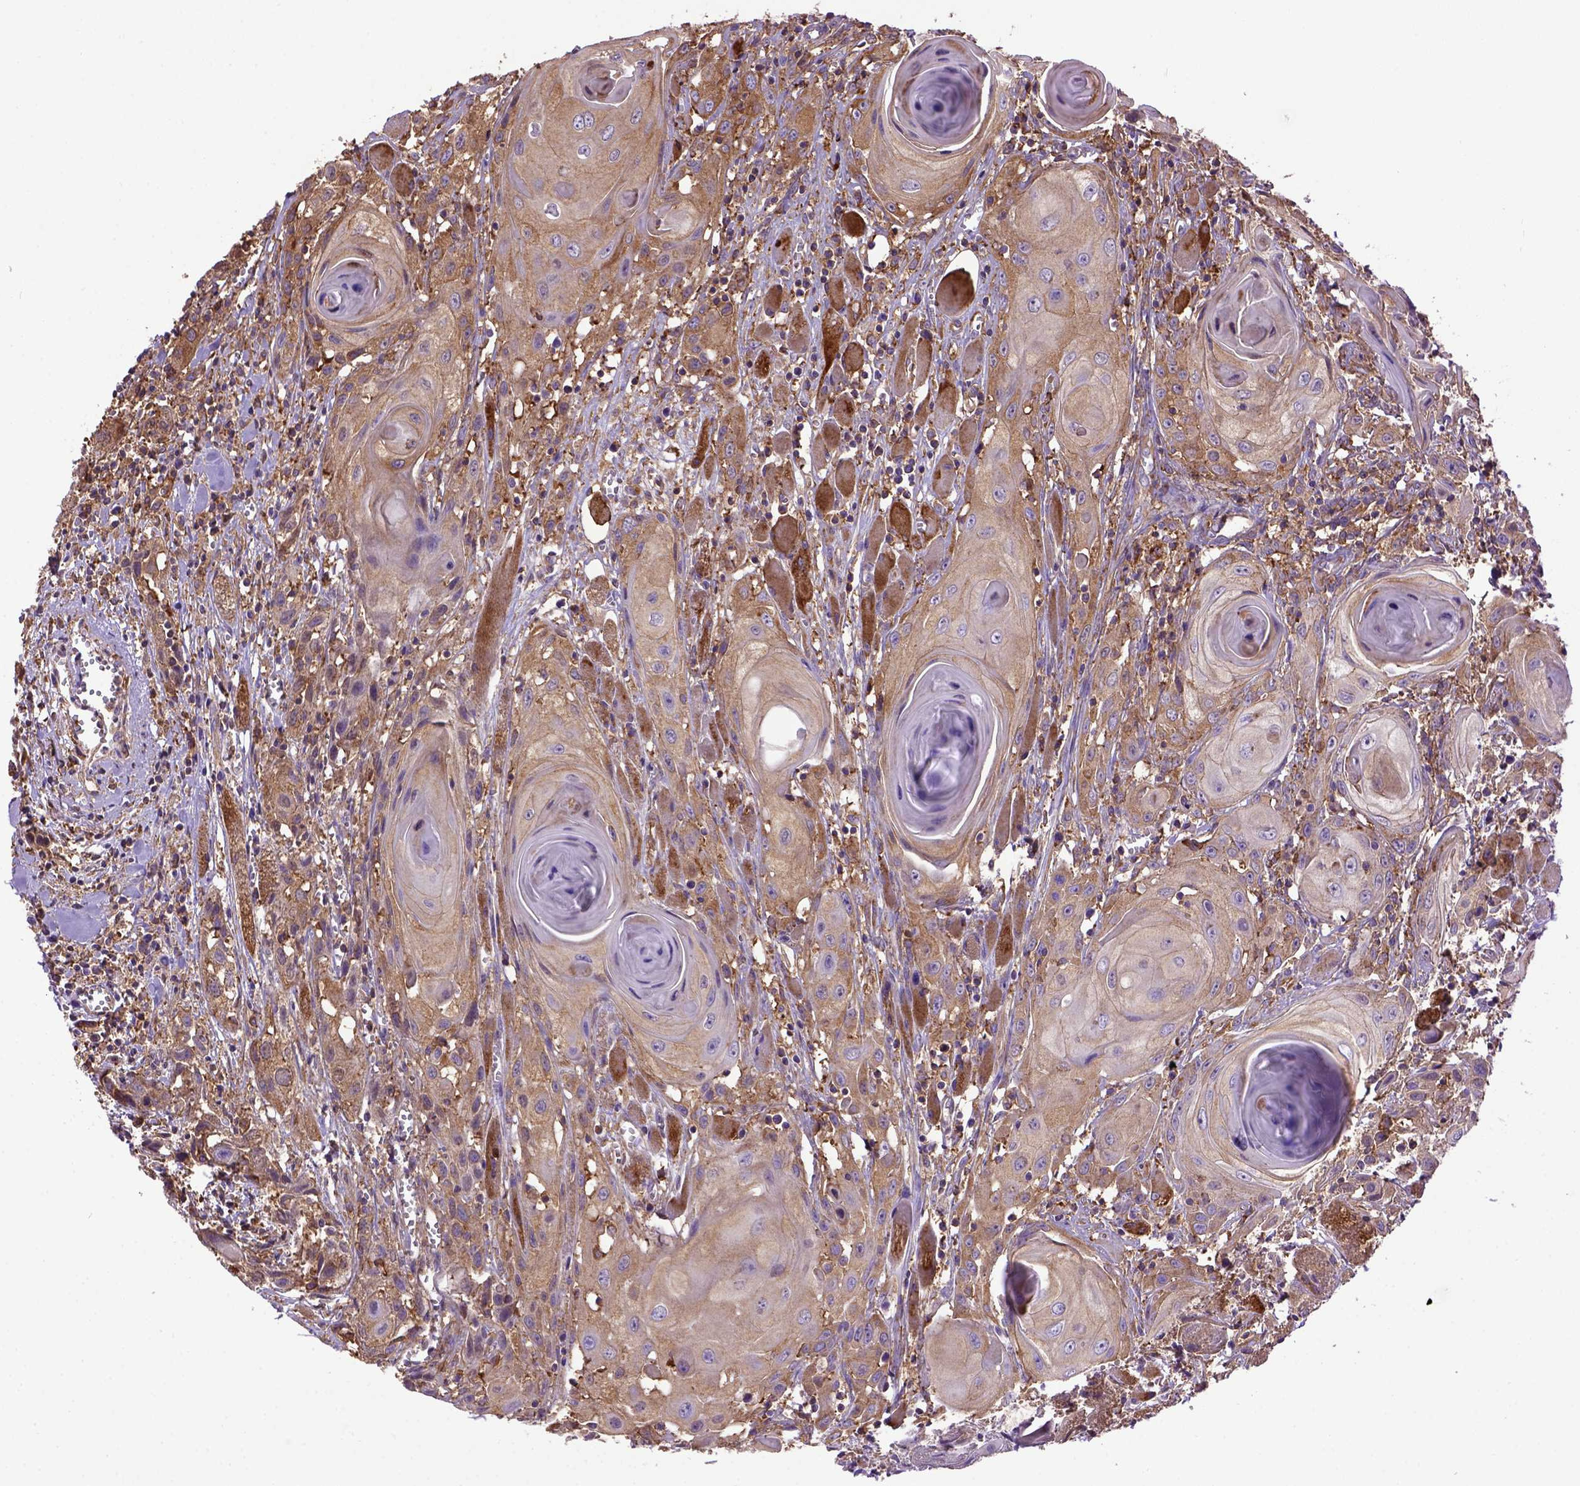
{"staining": {"intensity": "weak", "quantity": ">75%", "location": "cytoplasmic/membranous"}, "tissue": "head and neck cancer", "cell_type": "Tumor cells", "image_type": "cancer", "snomed": [{"axis": "morphology", "description": "Squamous cell carcinoma, NOS"}, {"axis": "topography", "description": "Head-Neck"}], "caption": "Head and neck squamous cell carcinoma stained for a protein (brown) demonstrates weak cytoplasmic/membranous positive positivity in about >75% of tumor cells.", "gene": "MVP", "patient": {"sex": "female", "age": 80}}